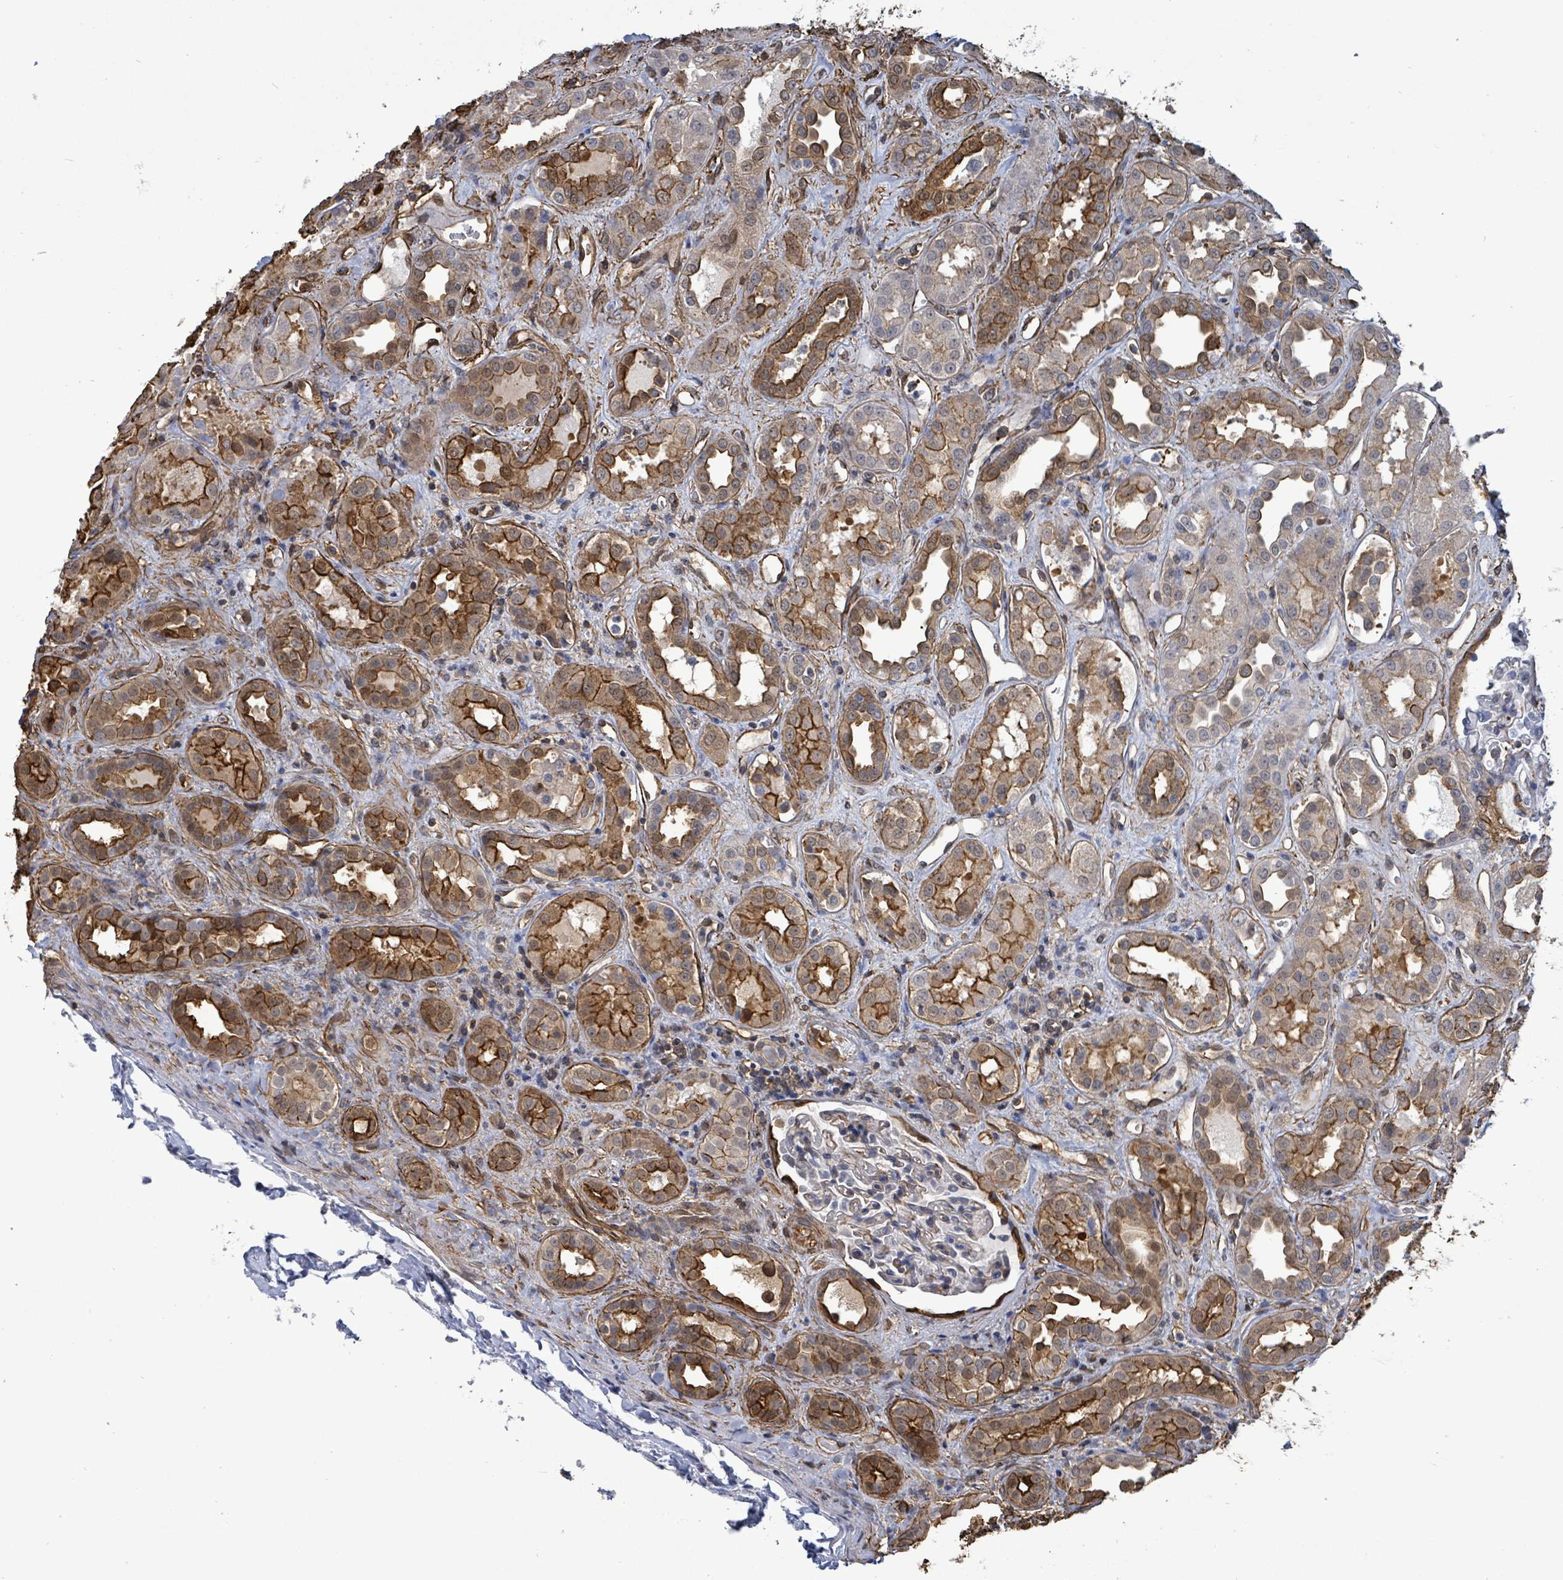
{"staining": {"intensity": "strong", "quantity": "<25%", "location": "cytoplasmic/membranous"}, "tissue": "kidney", "cell_type": "Cells in glomeruli", "image_type": "normal", "snomed": [{"axis": "morphology", "description": "Normal tissue, NOS"}, {"axis": "topography", "description": "Kidney"}], "caption": "This histopathology image displays IHC staining of unremarkable human kidney, with medium strong cytoplasmic/membranous expression in approximately <25% of cells in glomeruli.", "gene": "PRKRIP1", "patient": {"sex": "male", "age": 59}}